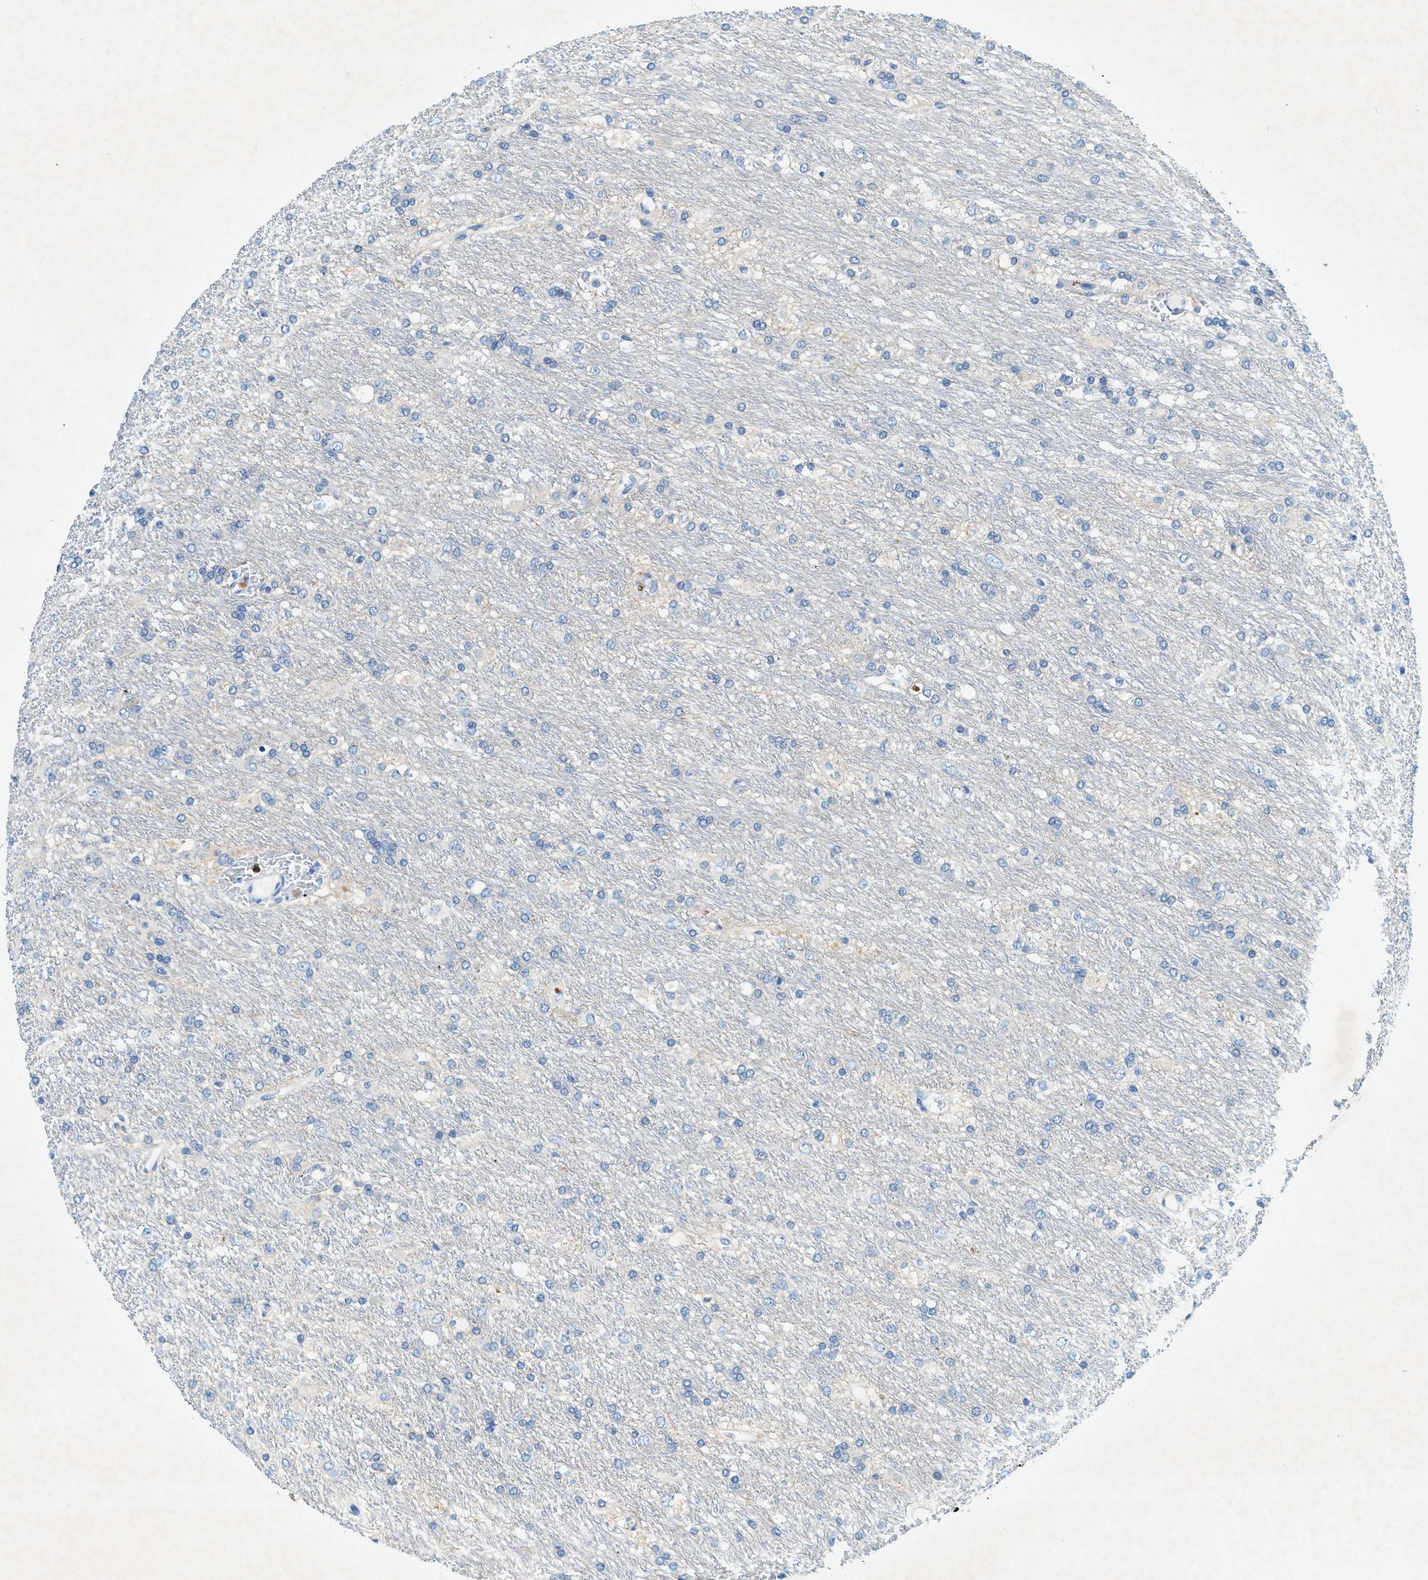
{"staining": {"intensity": "negative", "quantity": "none", "location": "none"}, "tissue": "glioma", "cell_type": "Tumor cells", "image_type": "cancer", "snomed": [{"axis": "morphology", "description": "Glioma, malignant, Low grade"}, {"axis": "topography", "description": "Brain"}], "caption": "There is no significant staining in tumor cells of glioma.", "gene": "ZDHHC13", "patient": {"sex": "male", "age": 77}}